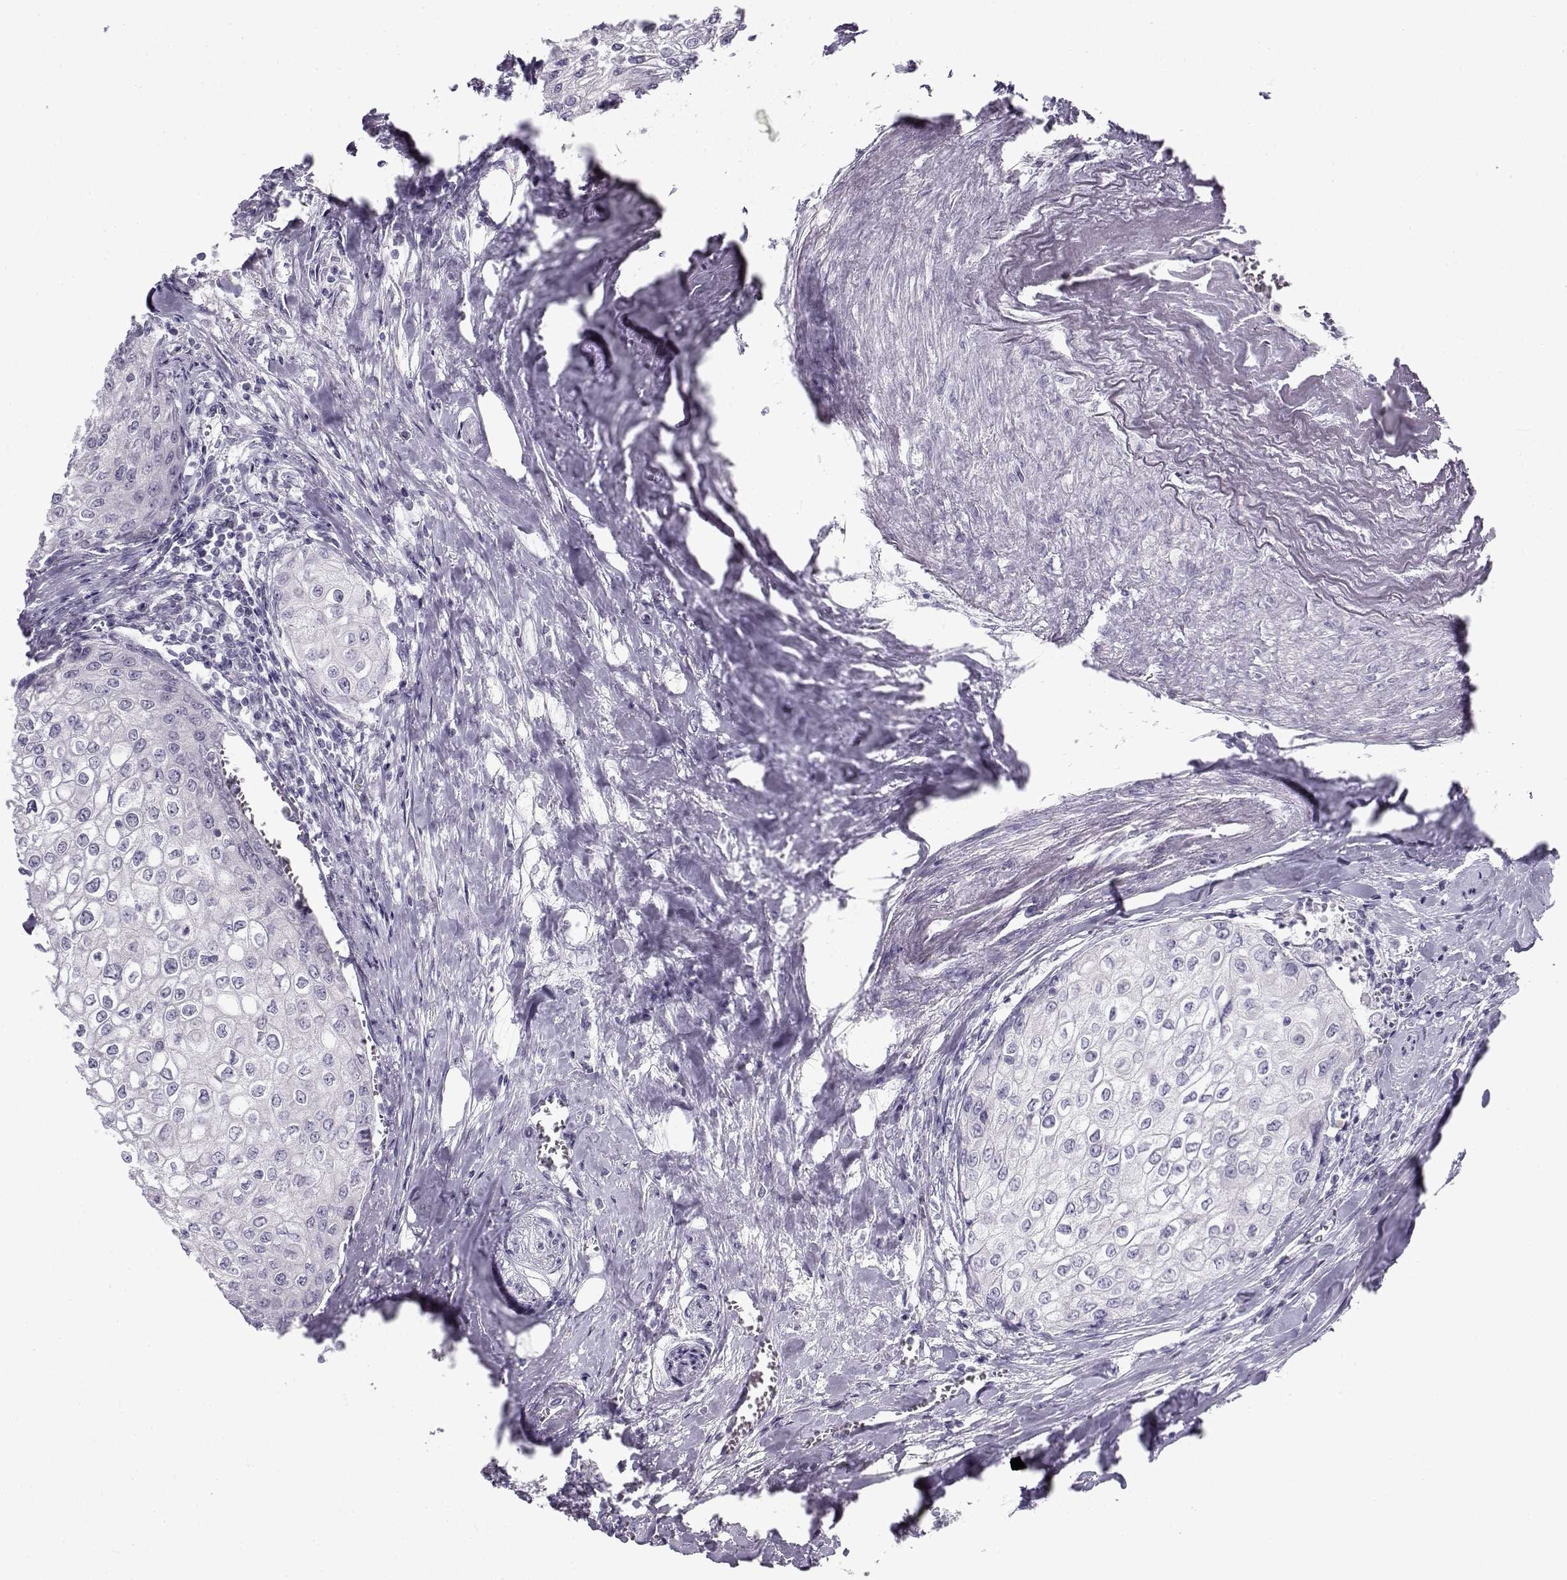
{"staining": {"intensity": "negative", "quantity": "none", "location": "none"}, "tissue": "urothelial cancer", "cell_type": "Tumor cells", "image_type": "cancer", "snomed": [{"axis": "morphology", "description": "Urothelial carcinoma, High grade"}, {"axis": "topography", "description": "Urinary bladder"}], "caption": "High power microscopy micrograph of an immunohistochemistry image of high-grade urothelial carcinoma, revealing no significant expression in tumor cells. (DAB immunohistochemistry (IHC), high magnification).", "gene": "FAM166A", "patient": {"sex": "male", "age": 62}}